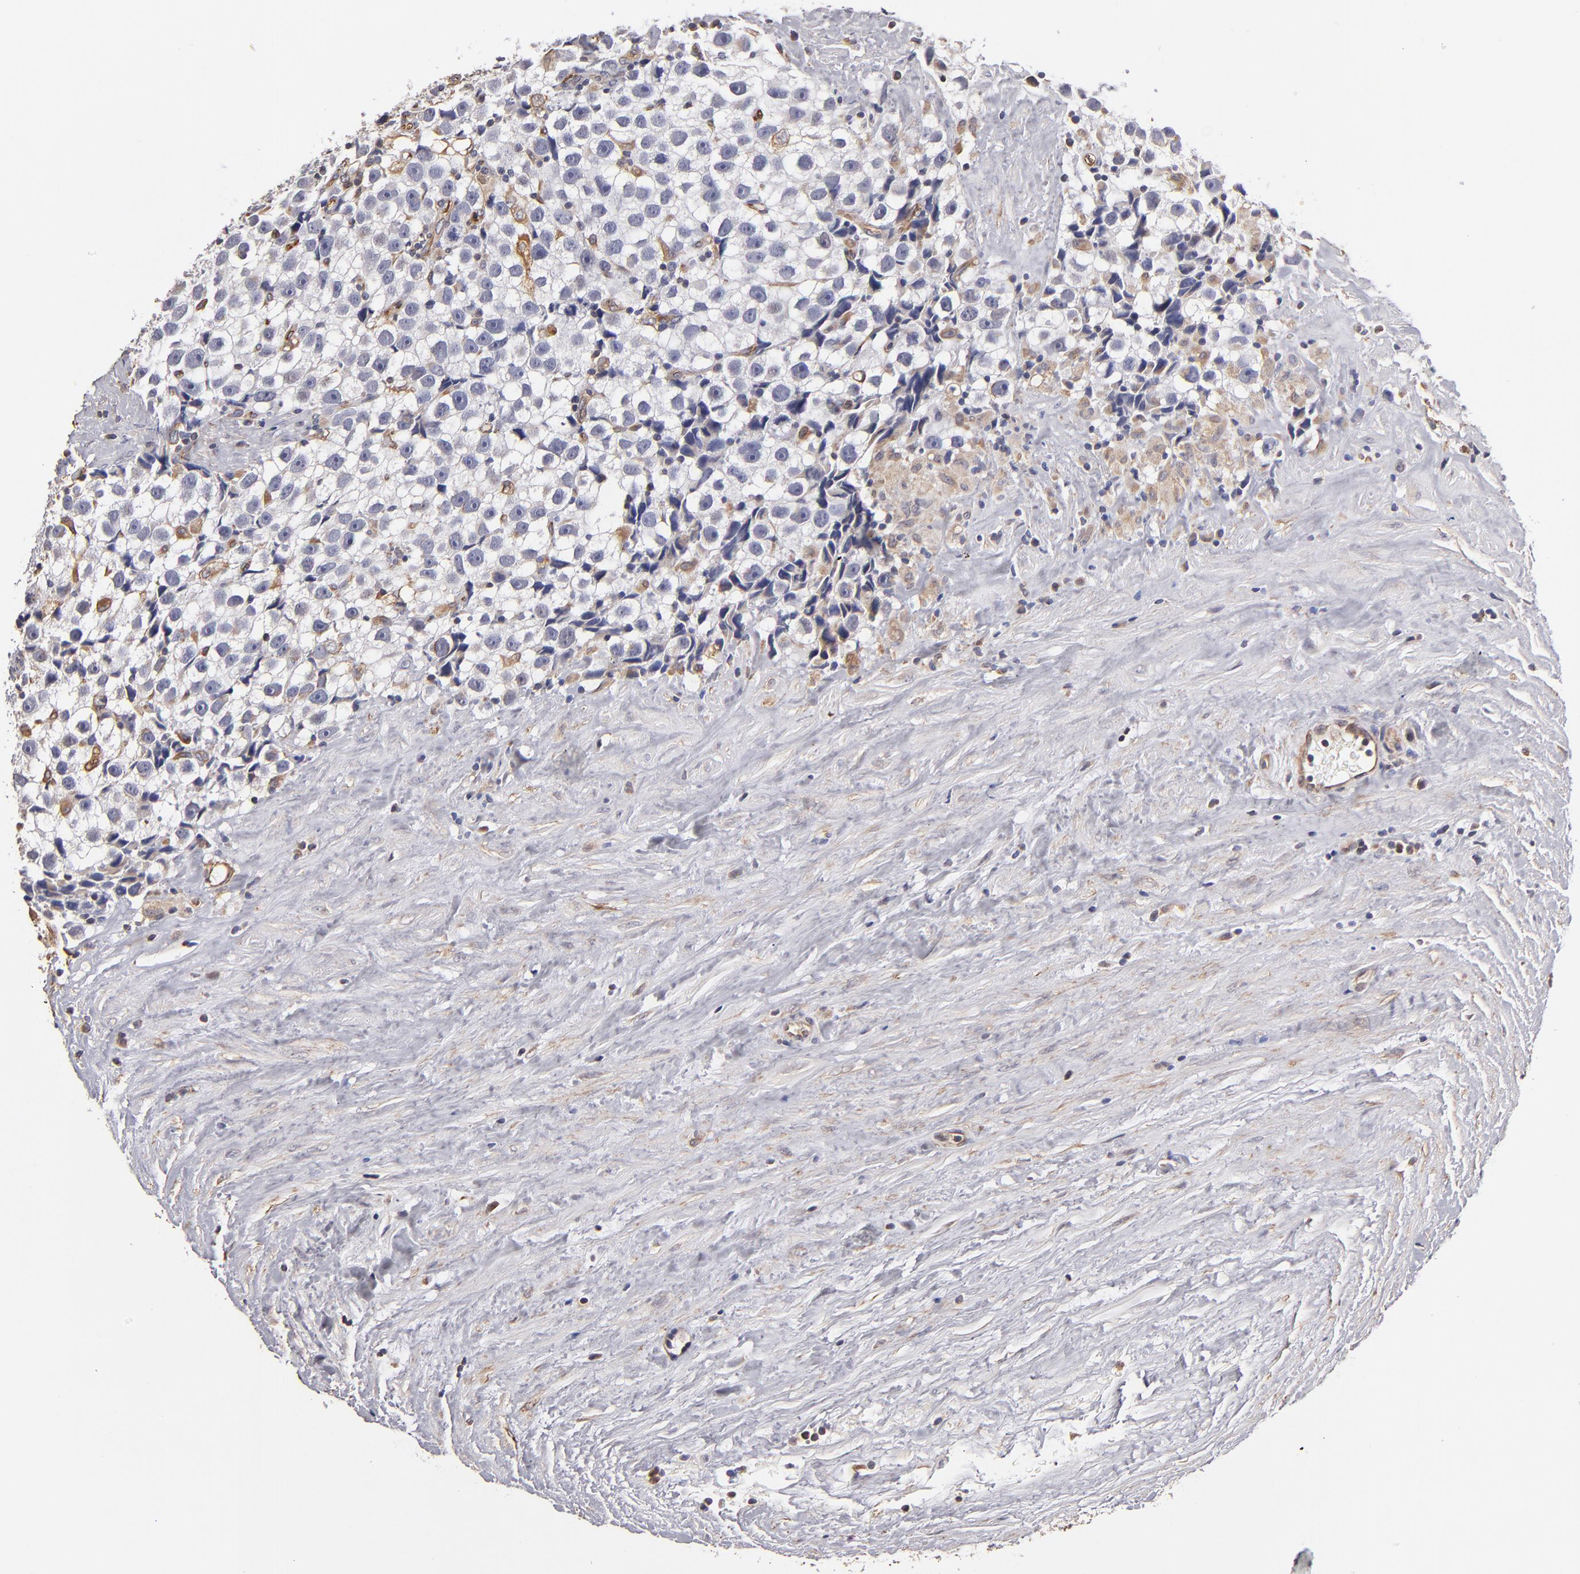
{"staining": {"intensity": "weak", "quantity": "25%-75%", "location": "cytoplasmic/membranous"}, "tissue": "testis cancer", "cell_type": "Tumor cells", "image_type": "cancer", "snomed": [{"axis": "morphology", "description": "Seminoma, NOS"}, {"axis": "topography", "description": "Testis"}], "caption": "The histopathology image shows staining of testis cancer, revealing weak cytoplasmic/membranous protein expression (brown color) within tumor cells.", "gene": "ABCC1", "patient": {"sex": "male", "age": 43}}